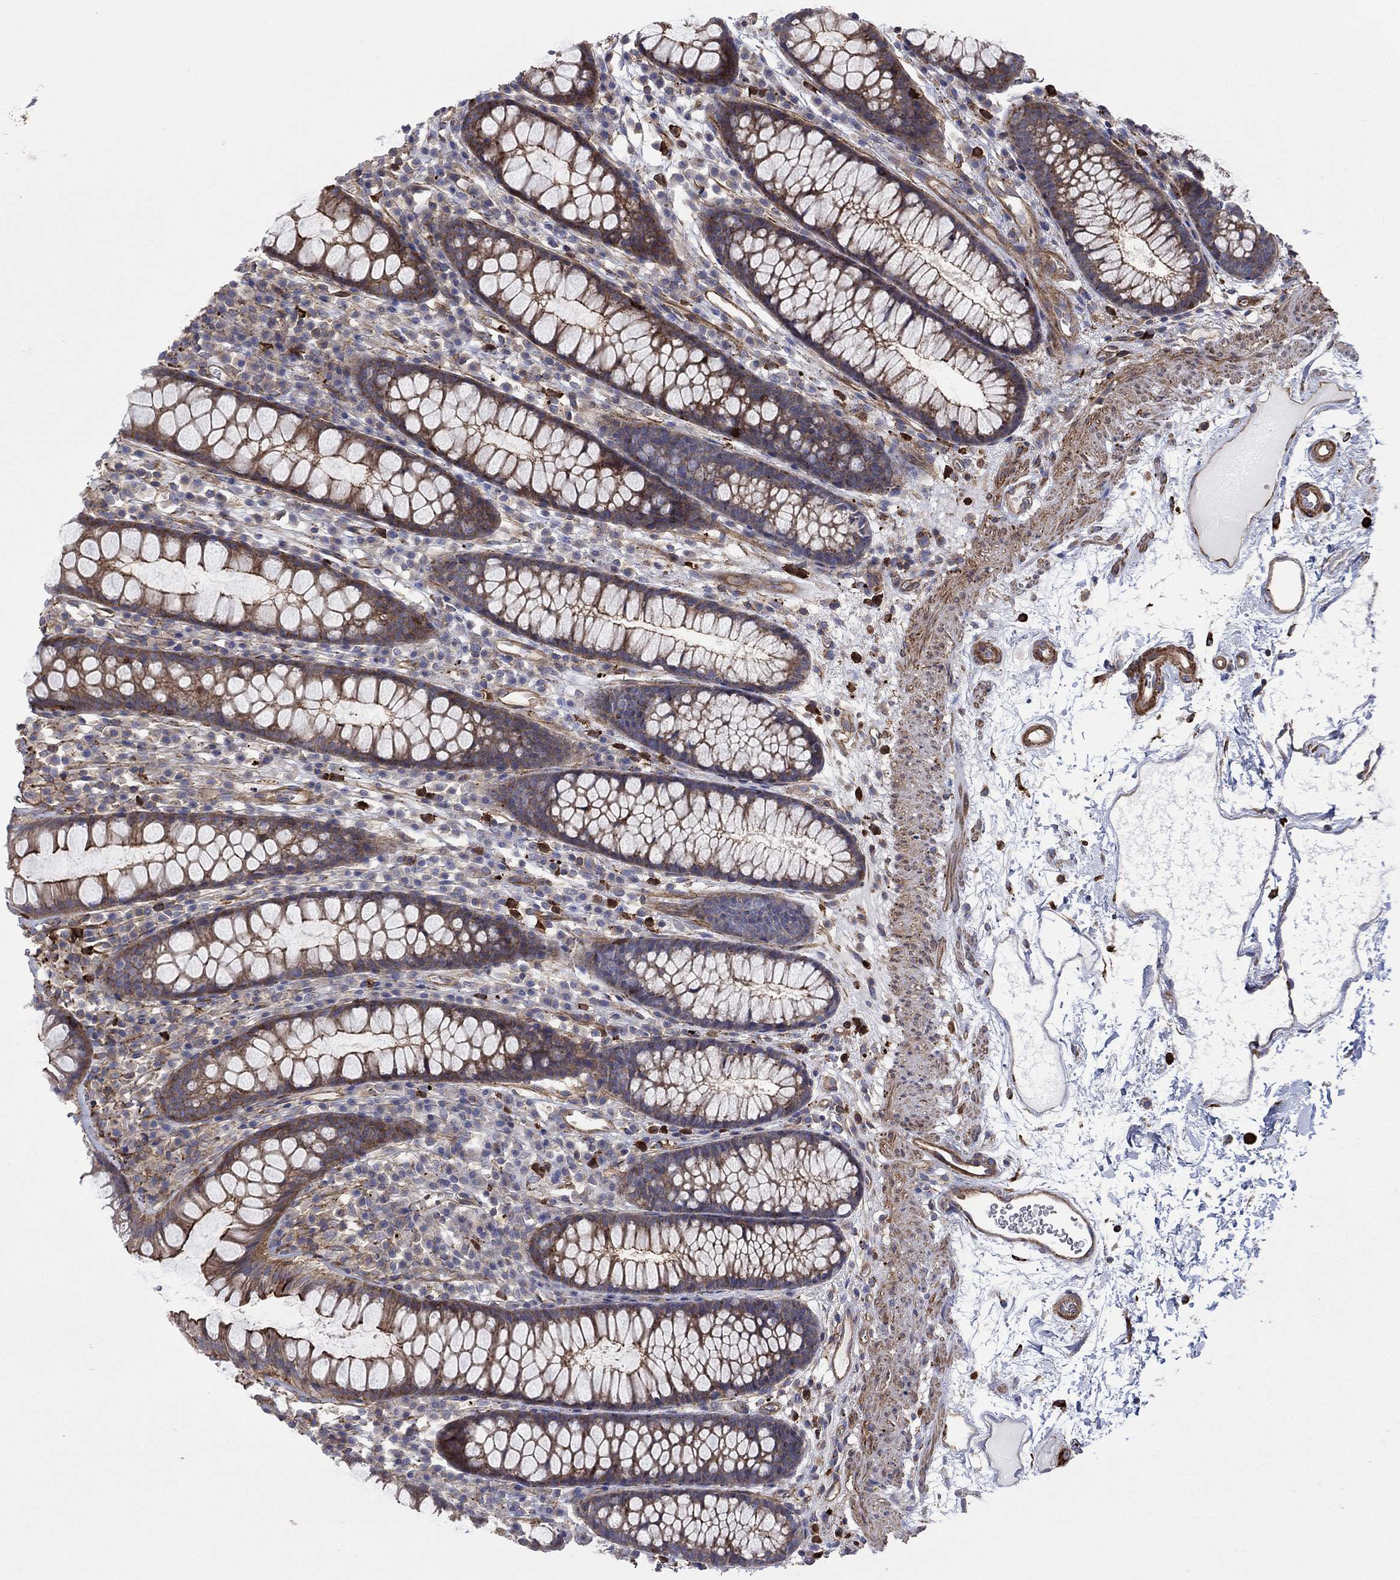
{"staining": {"intensity": "moderate", "quantity": "25%-75%", "location": "cytoplasmic/membranous"}, "tissue": "colon", "cell_type": "Endothelial cells", "image_type": "normal", "snomed": [{"axis": "morphology", "description": "Normal tissue, NOS"}, {"axis": "topography", "description": "Colon"}], "caption": "Colon was stained to show a protein in brown. There is medium levels of moderate cytoplasmic/membranous staining in about 25%-75% of endothelial cells. Using DAB (brown) and hematoxylin (blue) stains, captured at high magnification using brightfield microscopy.", "gene": "PAG1", "patient": {"sex": "male", "age": 76}}